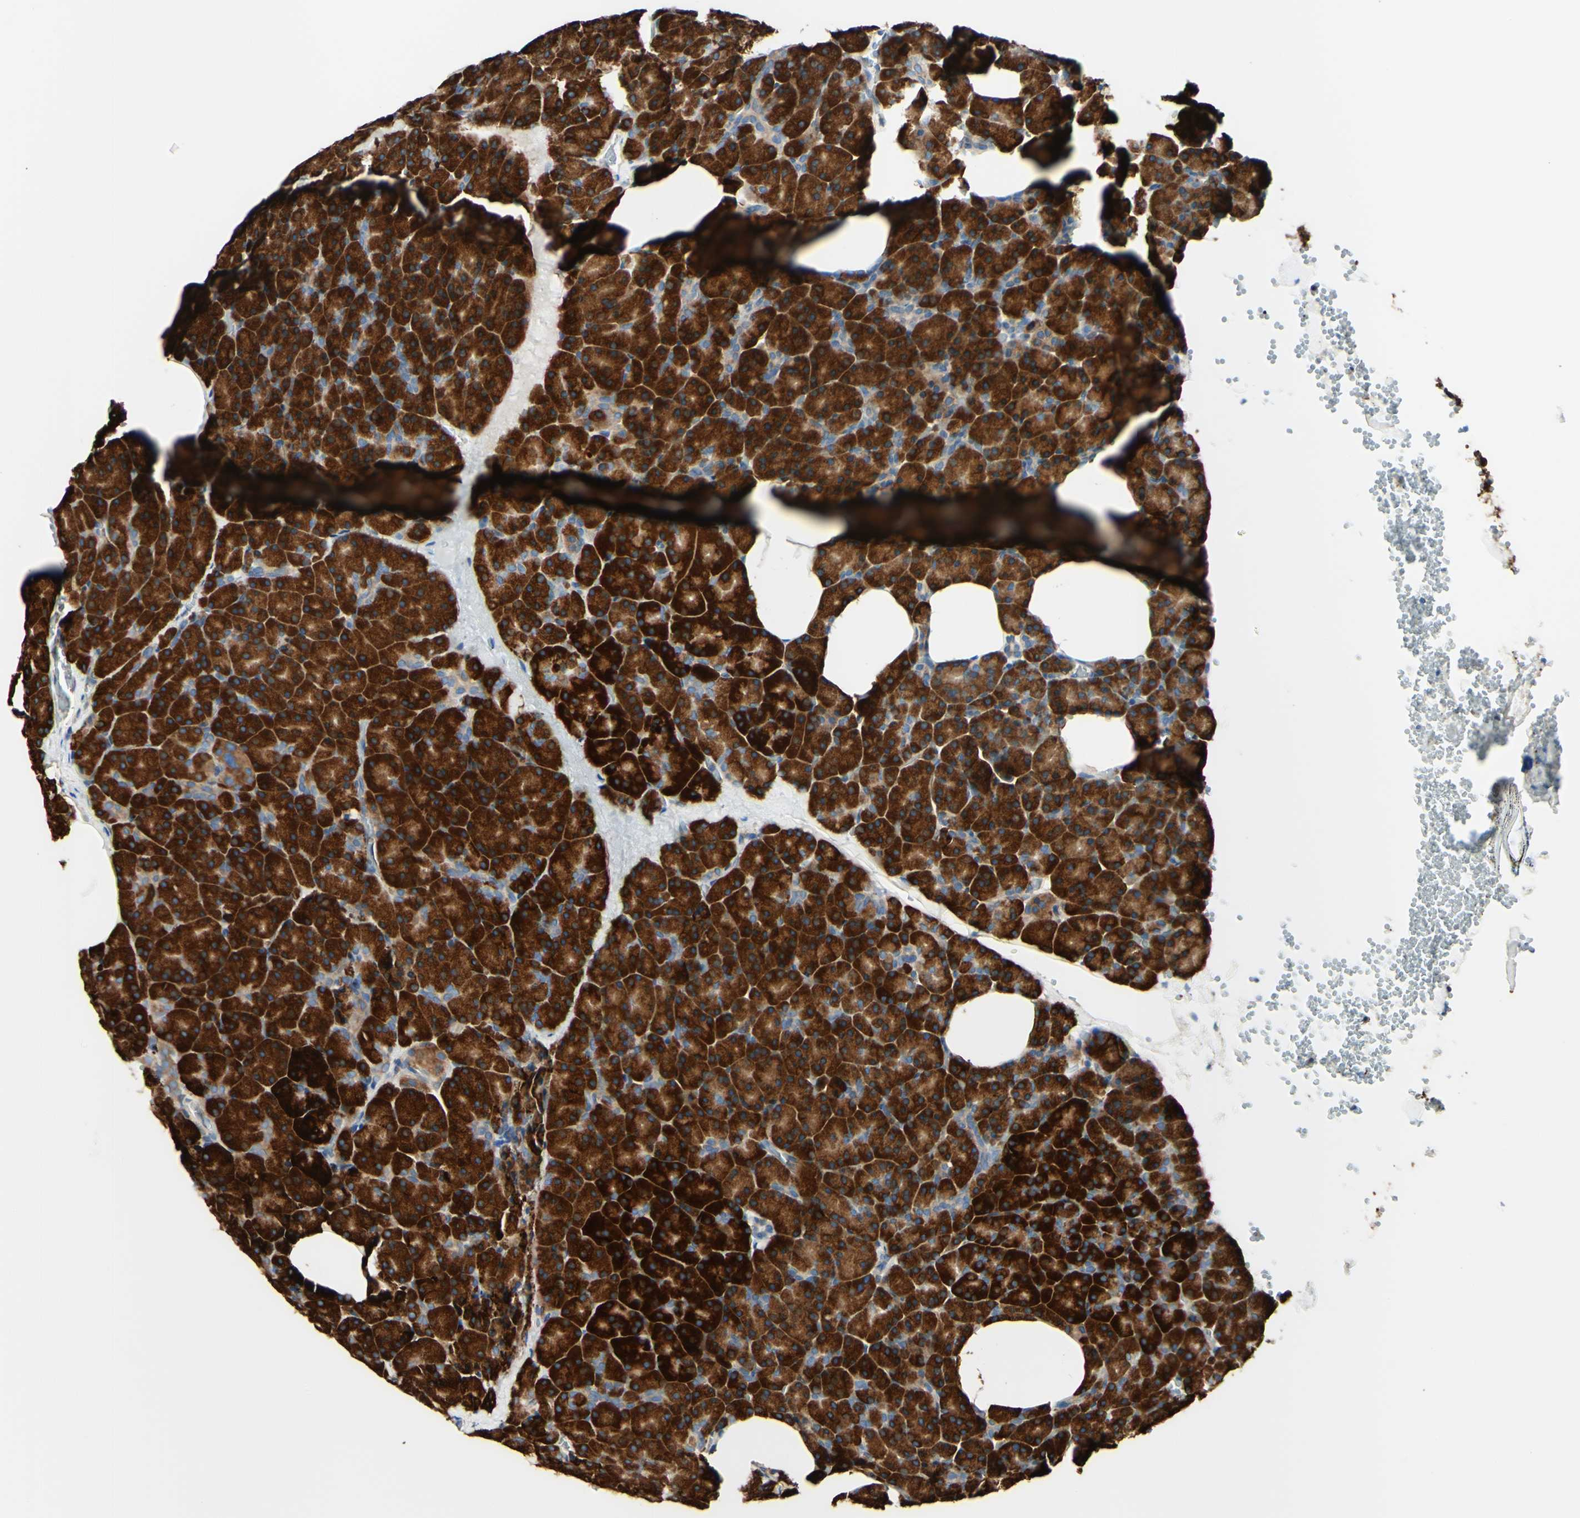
{"staining": {"intensity": "strong", "quantity": ">75%", "location": "cytoplasmic/membranous"}, "tissue": "pancreas", "cell_type": "Exocrine glandular cells", "image_type": "normal", "snomed": [{"axis": "morphology", "description": "Normal tissue, NOS"}, {"axis": "topography", "description": "Pancreas"}], "caption": "Strong cytoplasmic/membranous protein expression is present in approximately >75% of exocrine glandular cells in pancreas. (brown staining indicates protein expression, while blue staining denotes nuclei).", "gene": "DNAJB11", "patient": {"sex": "female", "age": 35}}